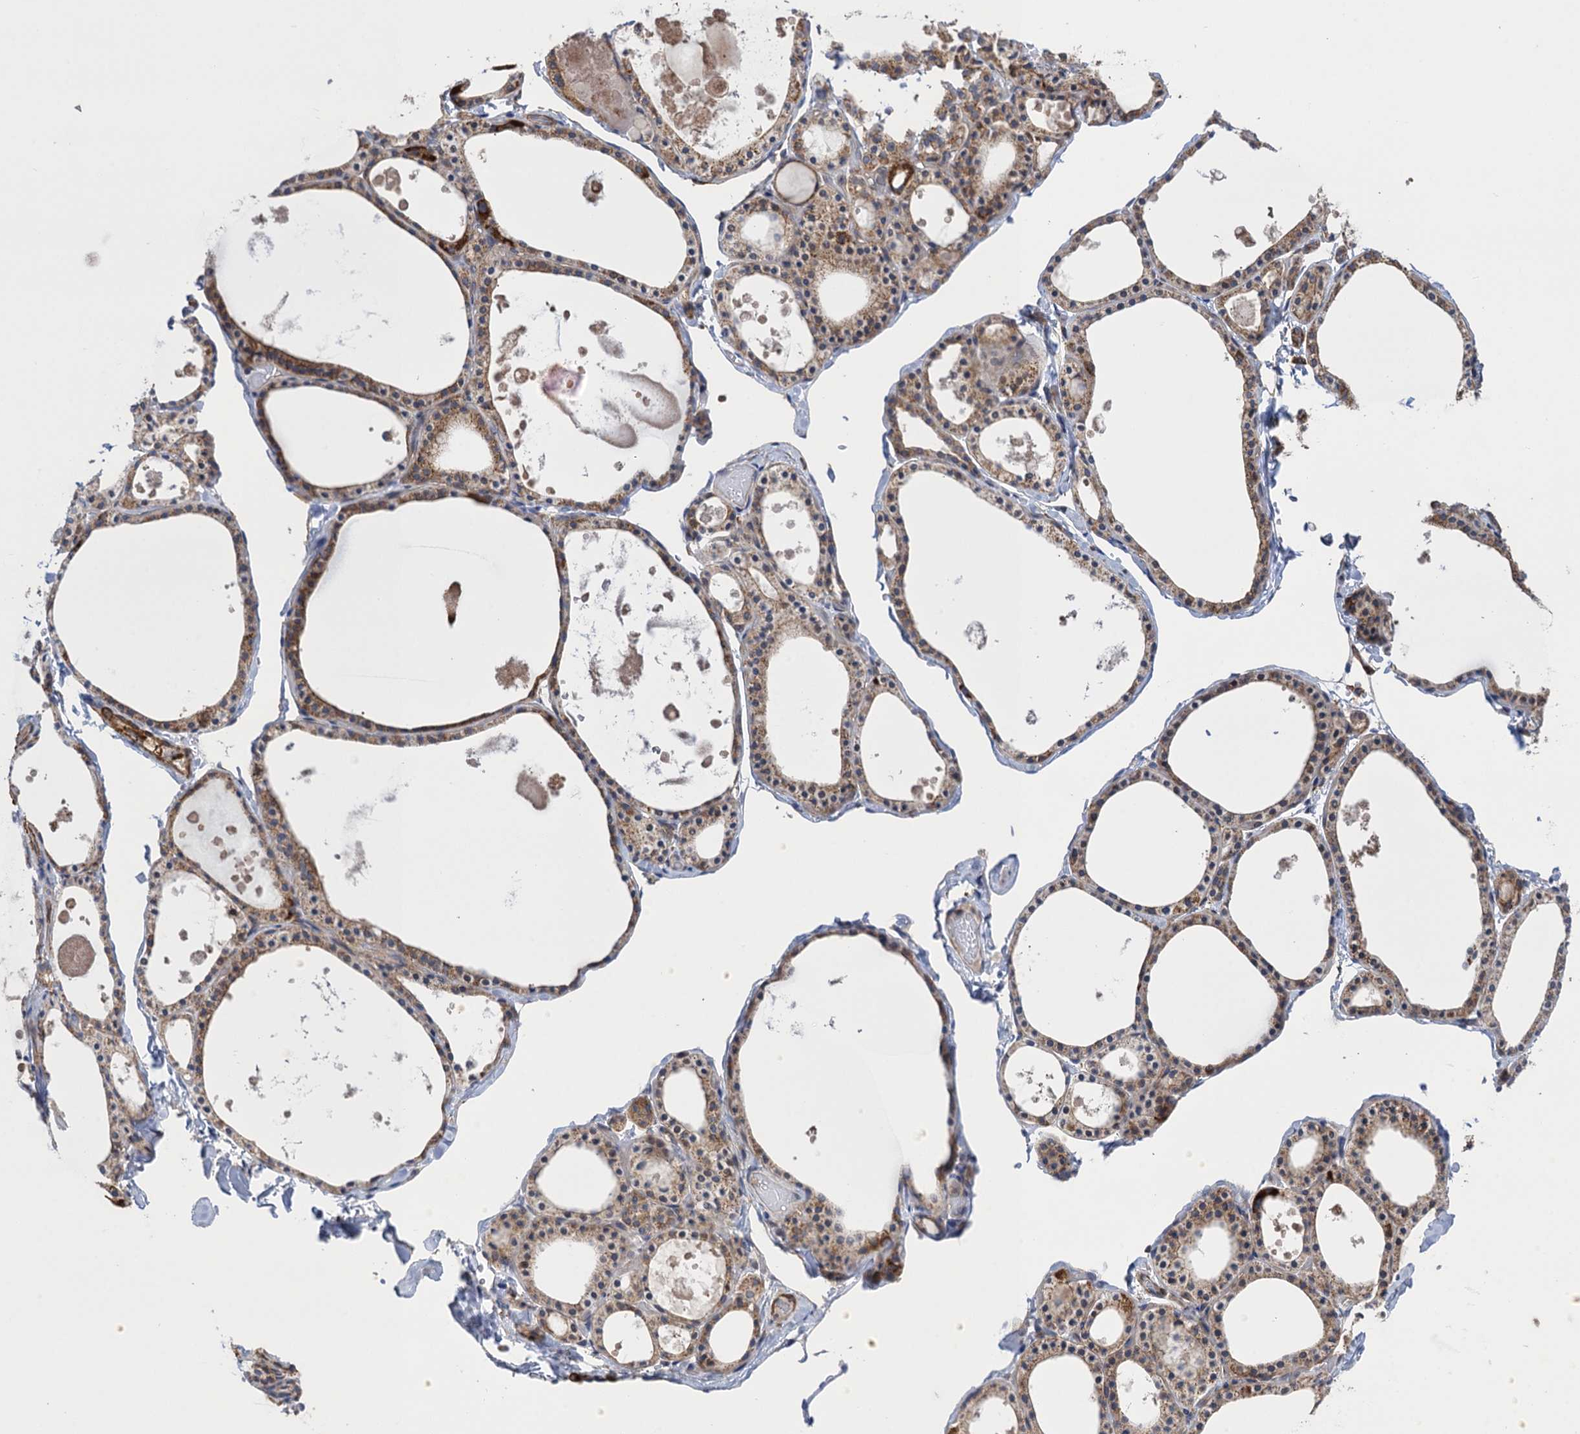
{"staining": {"intensity": "moderate", "quantity": ">75%", "location": "cytoplasmic/membranous"}, "tissue": "thyroid gland", "cell_type": "Glandular cells", "image_type": "normal", "snomed": [{"axis": "morphology", "description": "Normal tissue, NOS"}, {"axis": "topography", "description": "Thyroid gland"}], "caption": "Normal thyroid gland shows moderate cytoplasmic/membranous staining in about >75% of glandular cells, visualized by immunohistochemistry. (DAB IHC, brown staining for protein, blue staining for nuclei).", "gene": "WDR88", "patient": {"sex": "male", "age": 56}}